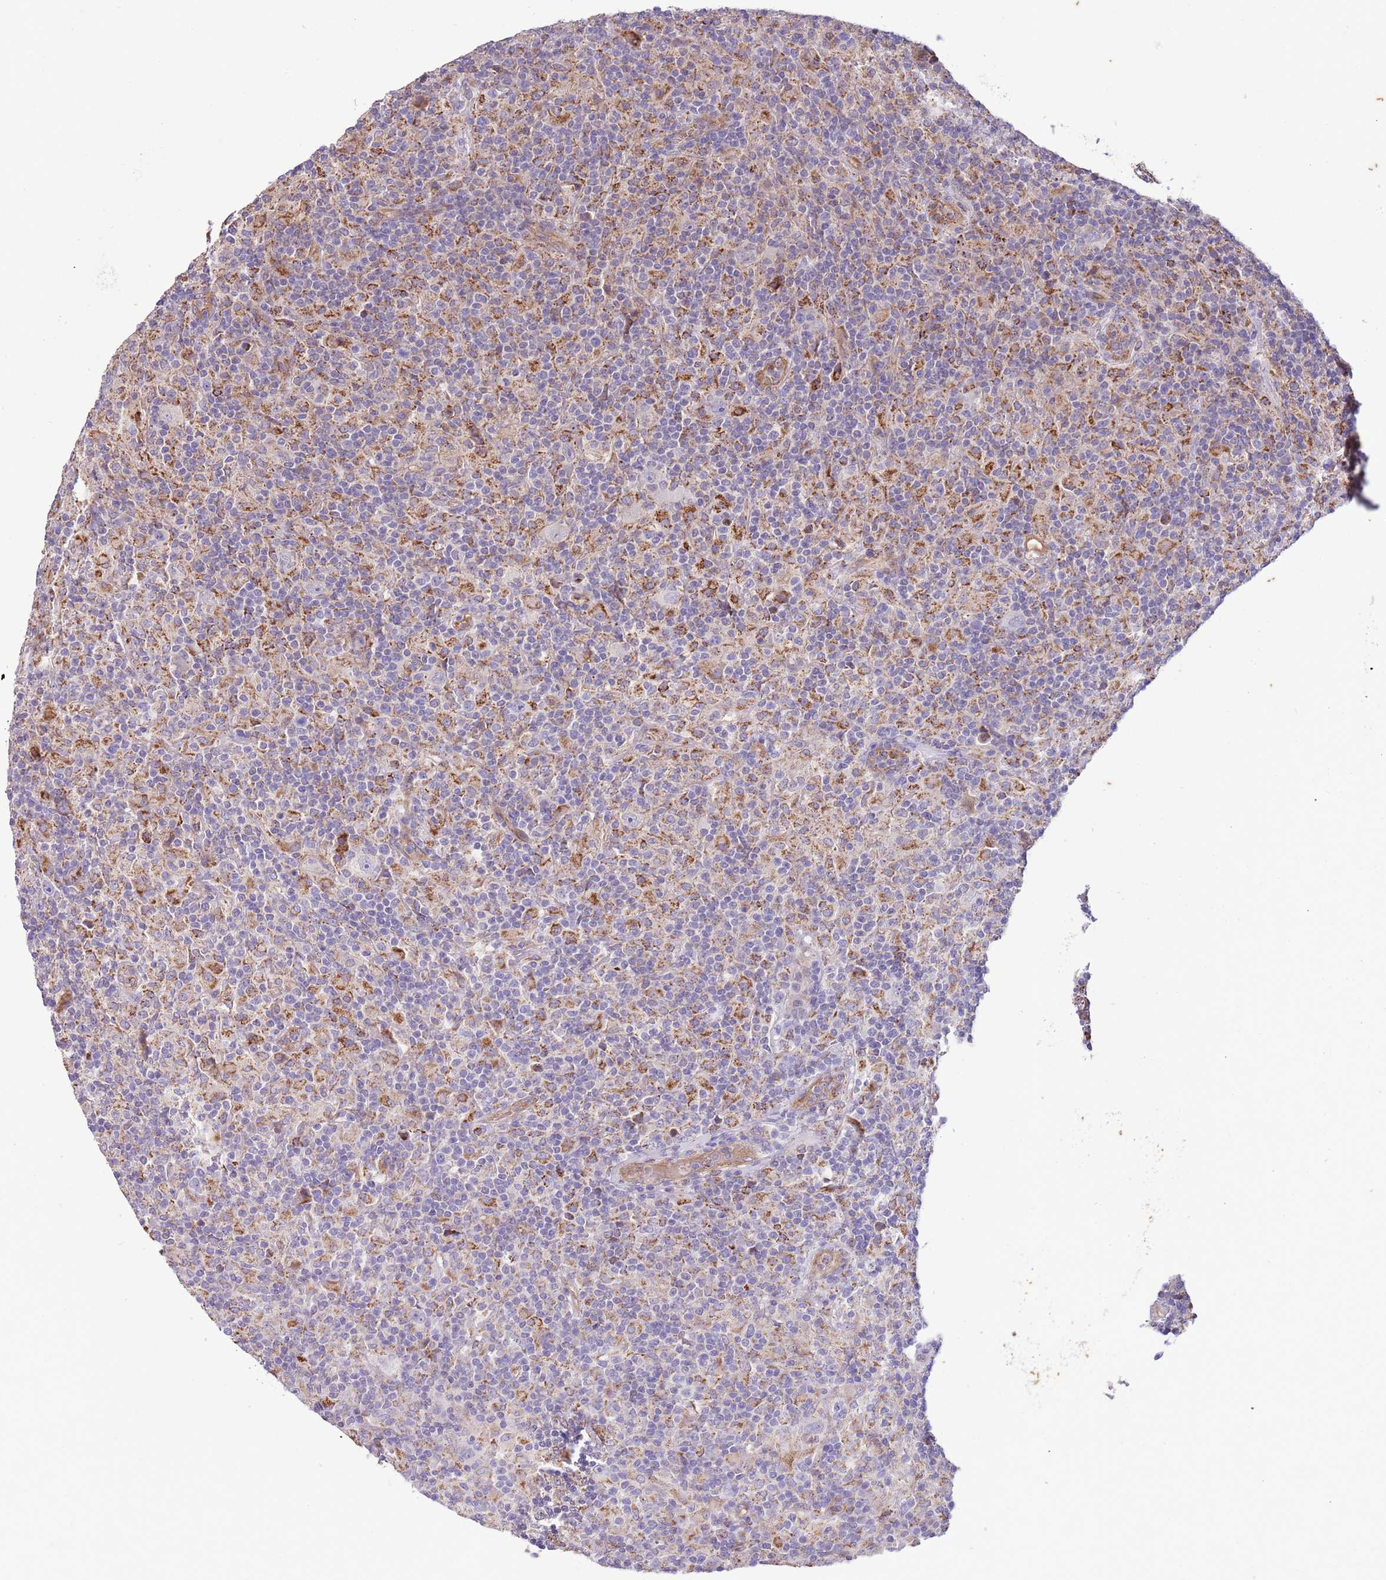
{"staining": {"intensity": "negative", "quantity": "none", "location": "none"}, "tissue": "lymphoma", "cell_type": "Tumor cells", "image_type": "cancer", "snomed": [{"axis": "morphology", "description": "Hodgkin's disease, NOS"}, {"axis": "topography", "description": "Lymph node"}], "caption": "The immunohistochemistry photomicrograph has no significant positivity in tumor cells of lymphoma tissue.", "gene": "DOCK6", "patient": {"sex": "male", "age": 70}}